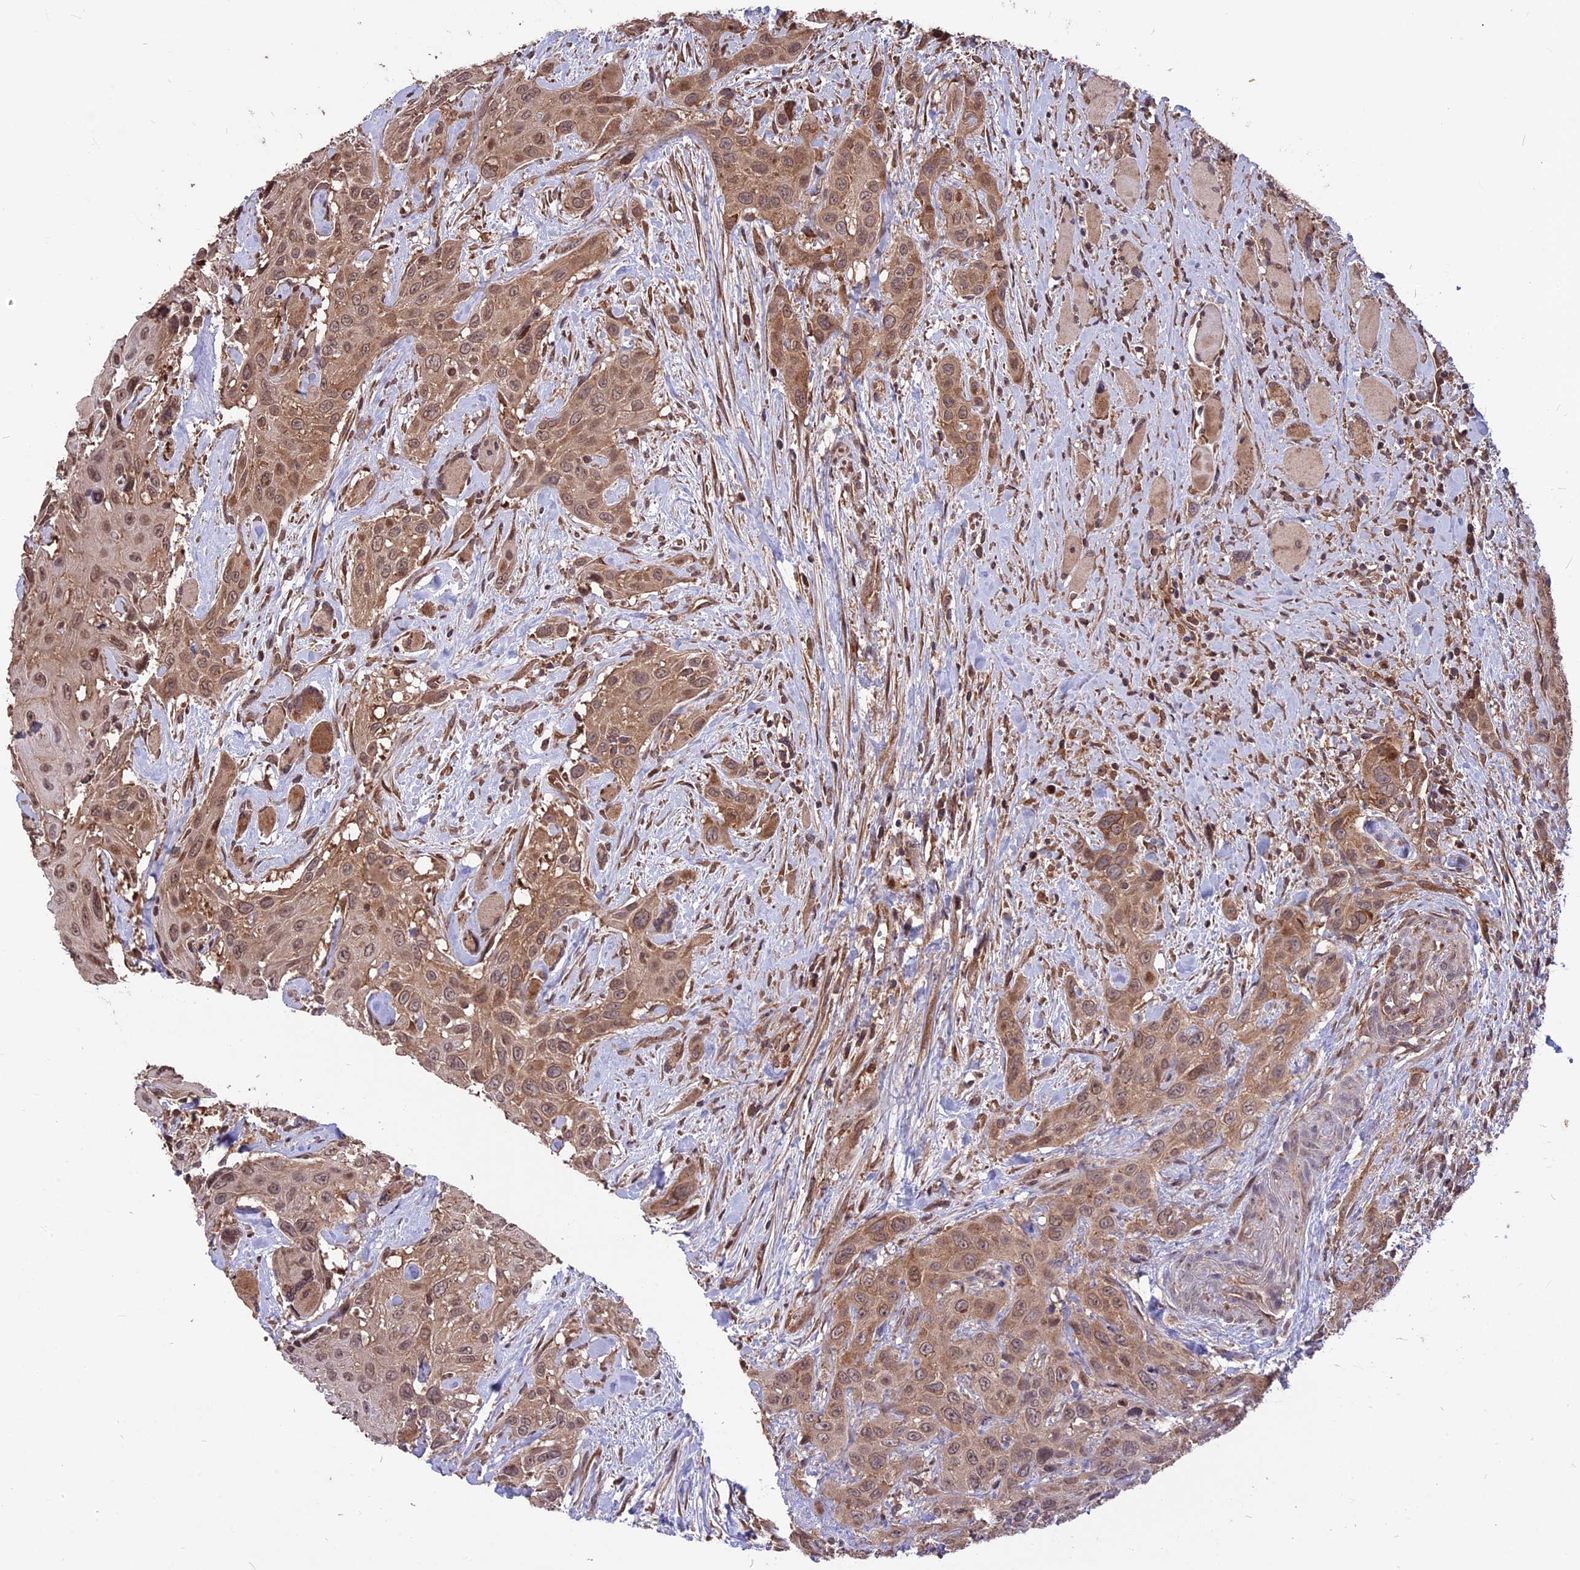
{"staining": {"intensity": "moderate", "quantity": ">75%", "location": "cytoplasmic/membranous,nuclear"}, "tissue": "head and neck cancer", "cell_type": "Tumor cells", "image_type": "cancer", "snomed": [{"axis": "morphology", "description": "Squamous cell carcinoma, NOS"}, {"axis": "topography", "description": "Head-Neck"}], "caption": "Head and neck cancer (squamous cell carcinoma) was stained to show a protein in brown. There is medium levels of moderate cytoplasmic/membranous and nuclear staining in approximately >75% of tumor cells. The staining is performed using DAB brown chromogen to label protein expression. The nuclei are counter-stained blue using hematoxylin.", "gene": "ZNF598", "patient": {"sex": "male", "age": 81}}